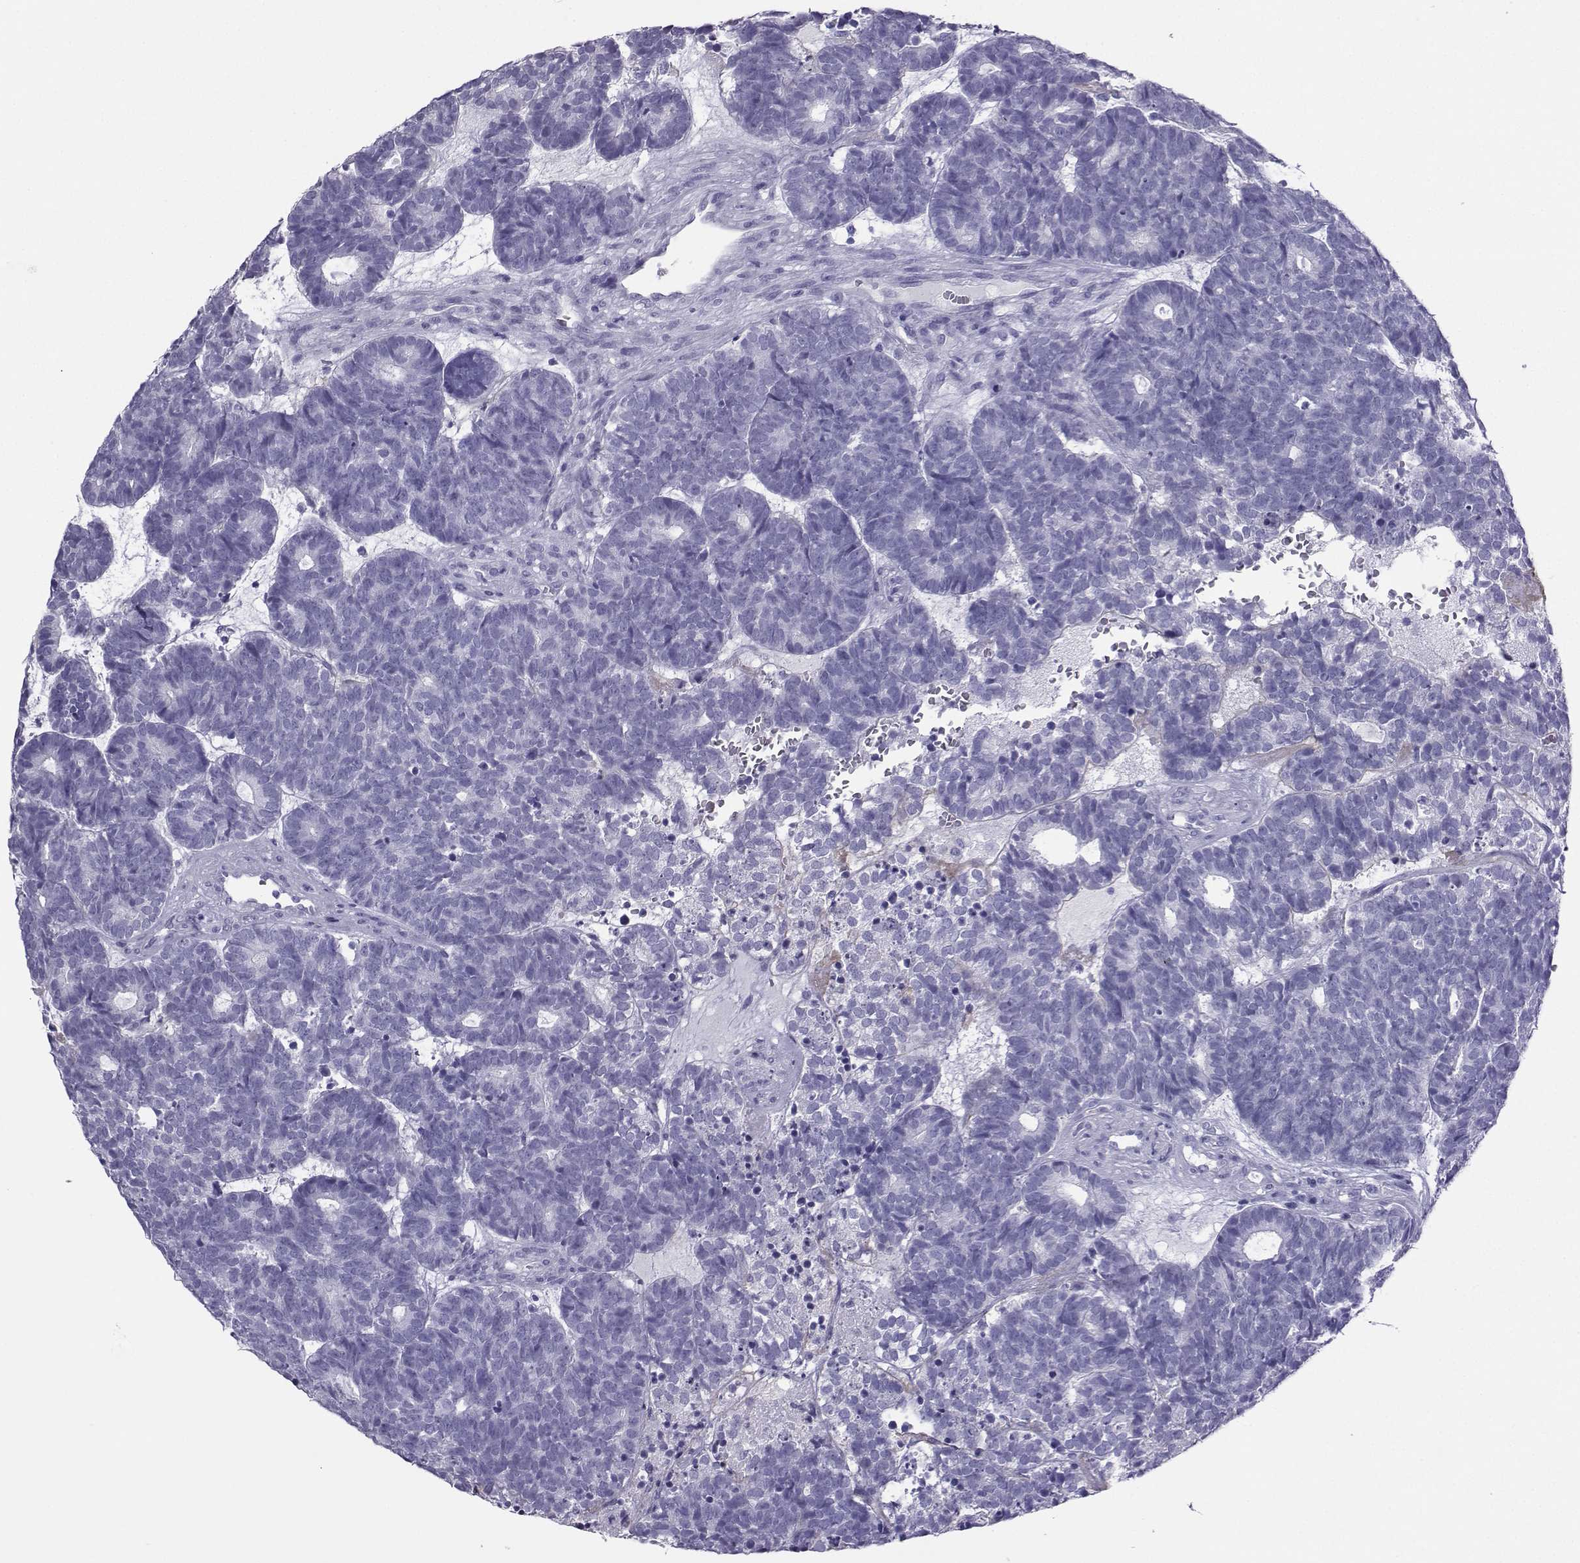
{"staining": {"intensity": "negative", "quantity": "none", "location": "none"}, "tissue": "head and neck cancer", "cell_type": "Tumor cells", "image_type": "cancer", "snomed": [{"axis": "morphology", "description": "Adenocarcinoma, NOS"}, {"axis": "topography", "description": "Head-Neck"}], "caption": "Head and neck cancer stained for a protein using immunohistochemistry (IHC) displays no expression tumor cells.", "gene": "LORICRIN", "patient": {"sex": "female", "age": 81}}